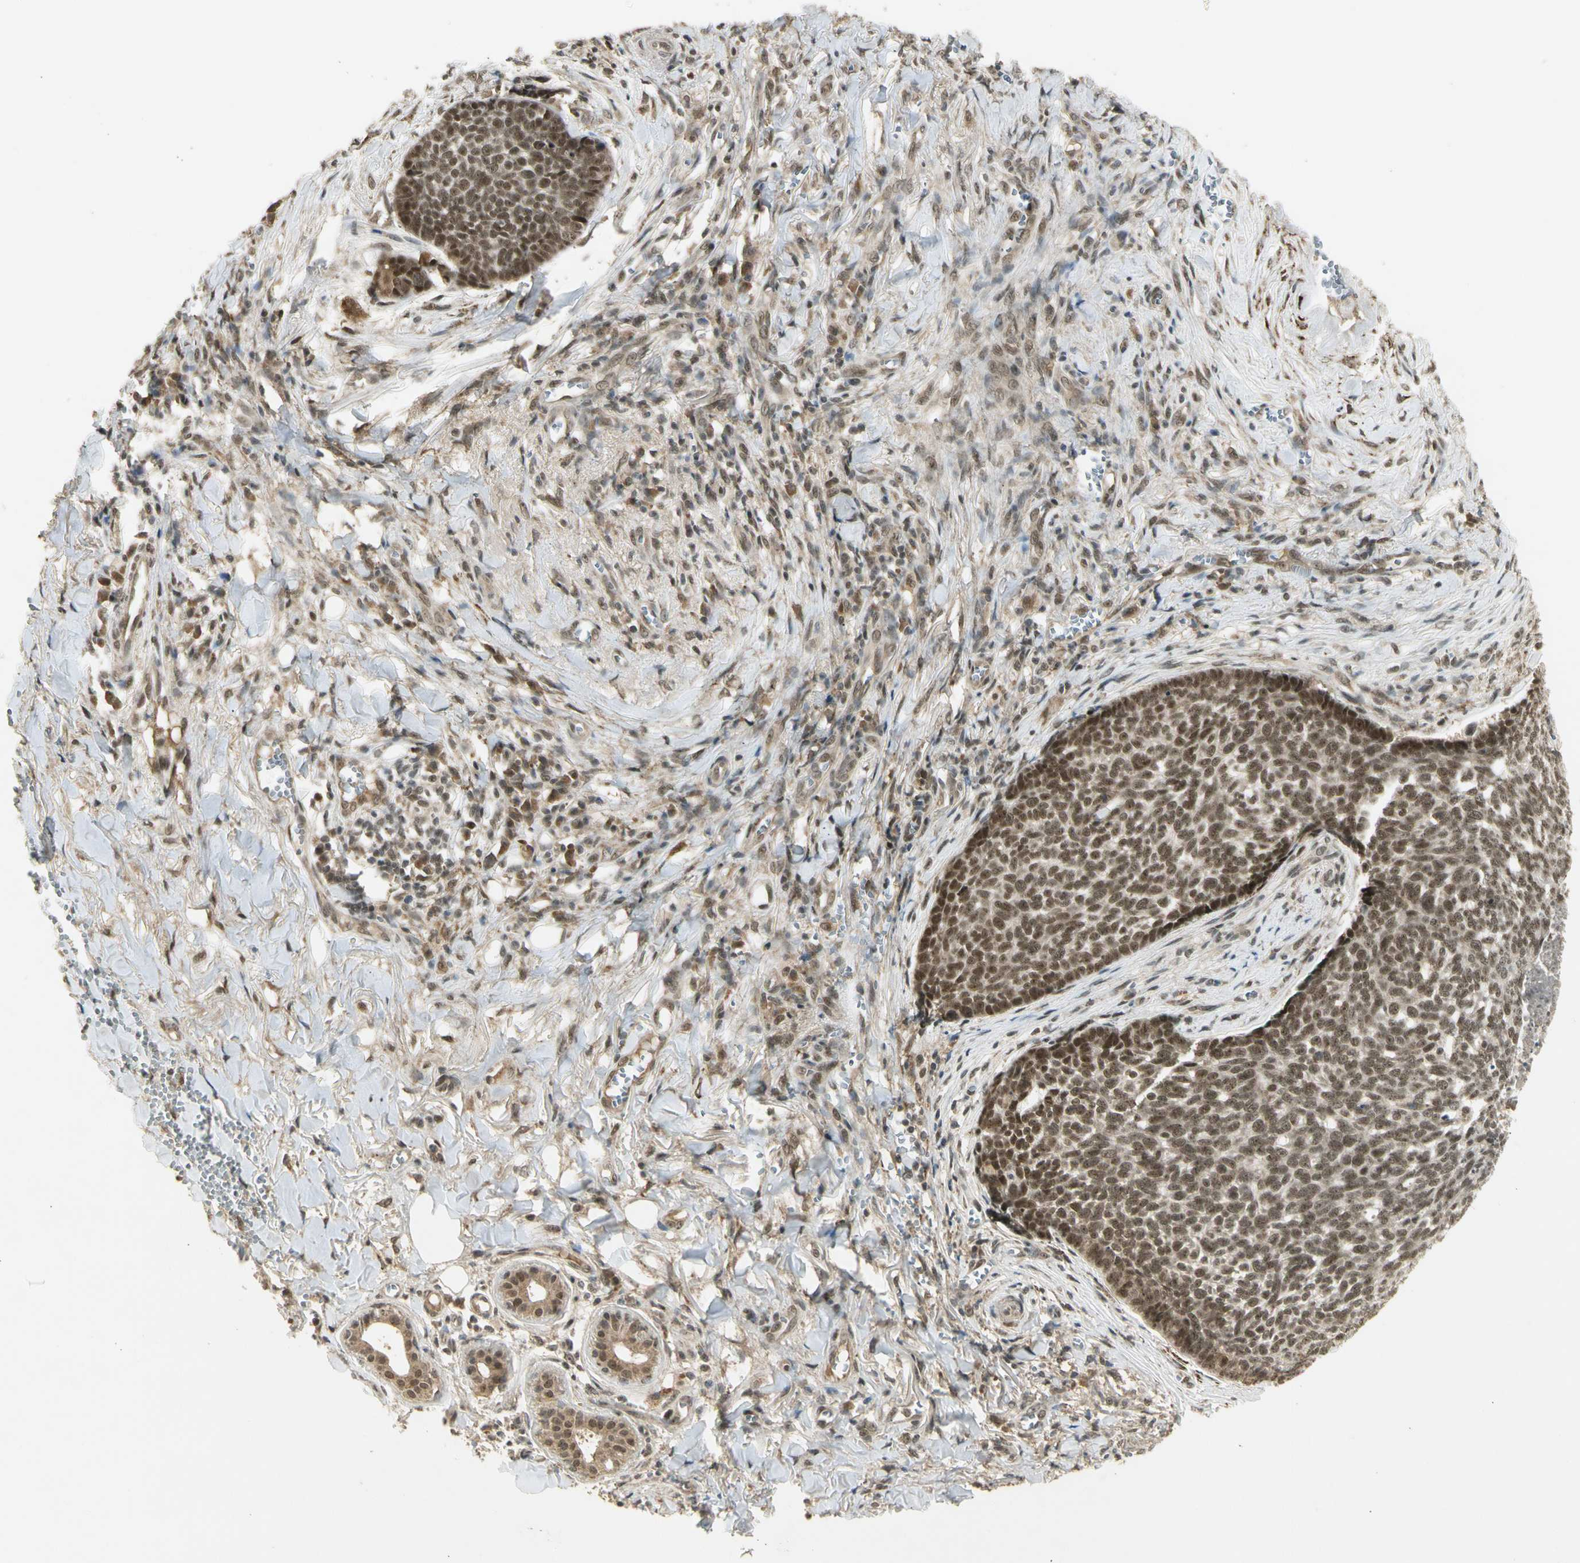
{"staining": {"intensity": "strong", "quantity": ">75%", "location": "nuclear"}, "tissue": "skin cancer", "cell_type": "Tumor cells", "image_type": "cancer", "snomed": [{"axis": "morphology", "description": "Basal cell carcinoma"}, {"axis": "topography", "description": "Skin"}], "caption": "High-magnification brightfield microscopy of basal cell carcinoma (skin) stained with DAB (brown) and counterstained with hematoxylin (blue). tumor cells exhibit strong nuclear staining is appreciated in about>75% of cells.", "gene": "ZNF135", "patient": {"sex": "male", "age": 84}}